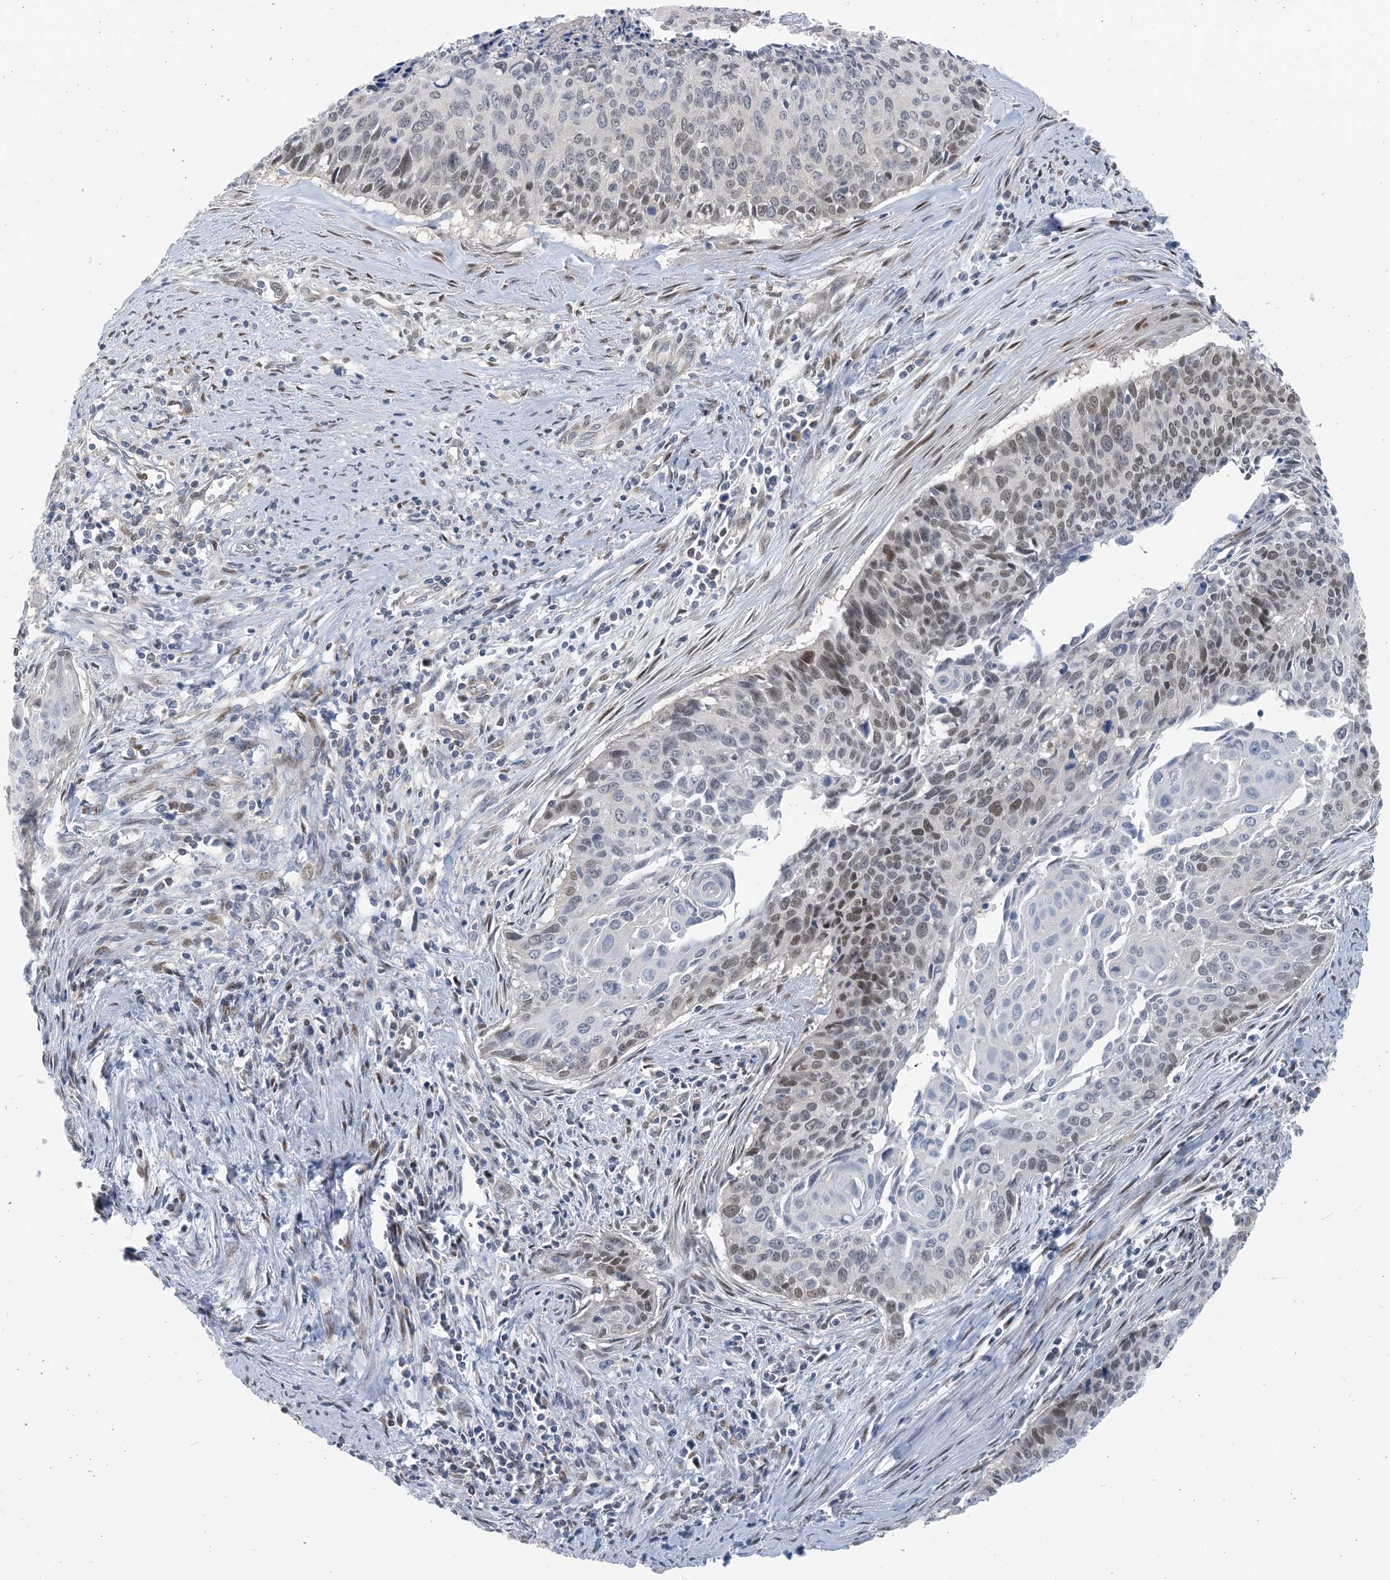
{"staining": {"intensity": "moderate", "quantity": "<25%", "location": "nuclear"}, "tissue": "cervical cancer", "cell_type": "Tumor cells", "image_type": "cancer", "snomed": [{"axis": "morphology", "description": "Squamous cell carcinoma, NOS"}, {"axis": "topography", "description": "Cervix"}], "caption": "An image of human squamous cell carcinoma (cervical) stained for a protein shows moderate nuclear brown staining in tumor cells. (Stains: DAB in brown, nuclei in blue, Microscopy: brightfield microscopy at high magnification).", "gene": "ZC3H12A", "patient": {"sex": "female", "age": 55}}